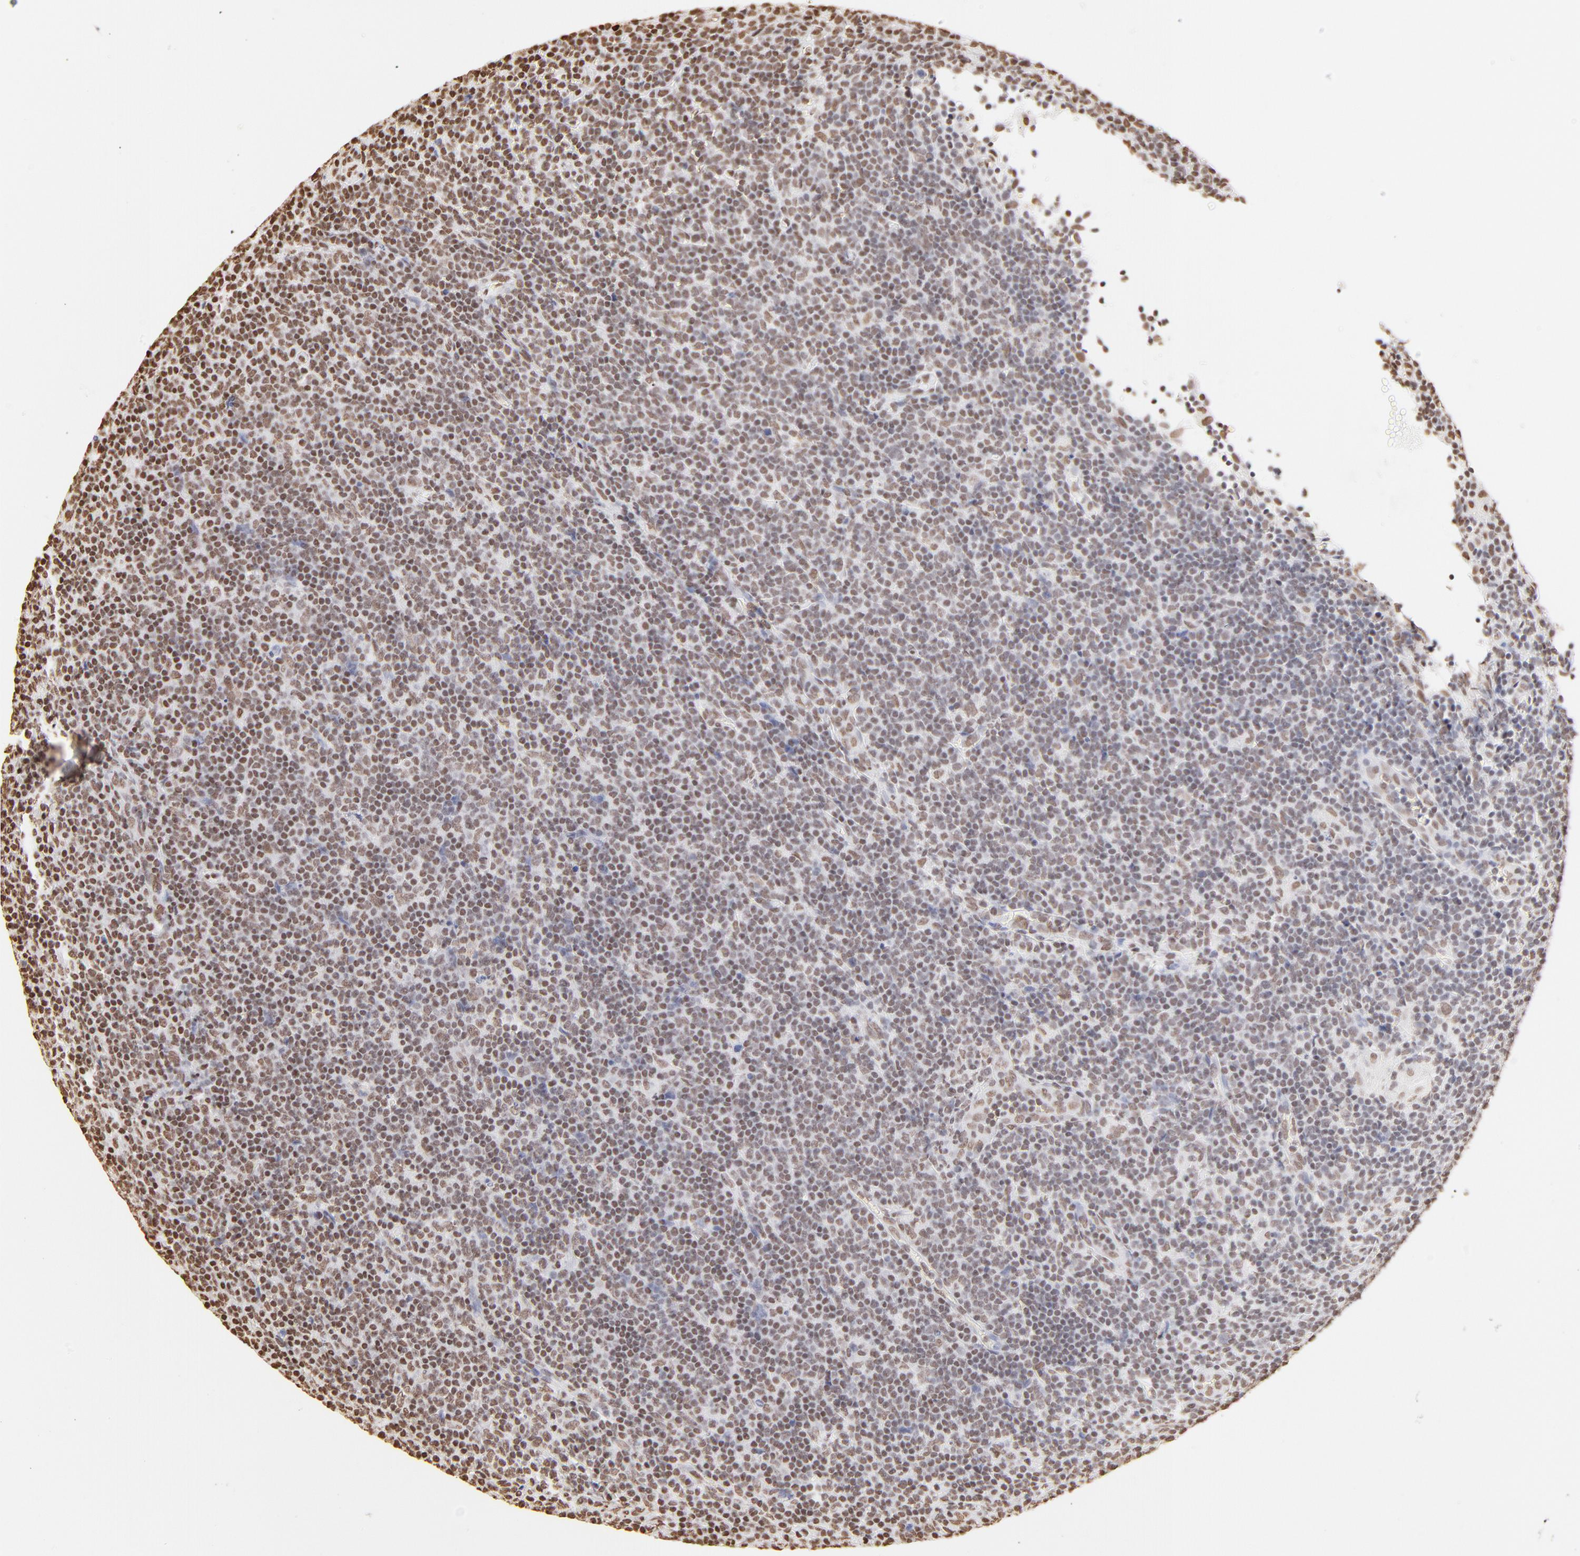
{"staining": {"intensity": "moderate", "quantity": "25%-75%", "location": "nuclear"}, "tissue": "lymphoma", "cell_type": "Tumor cells", "image_type": "cancer", "snomed": [{"axis": "morphology", "description": "Malignant lymphoma, non-Hodgkin's type, Low grade"}, {"axis": "topography", "description": "Lymph node"}], "caption": "Lymphoma stained for a protein (brown) demonstrates moderate nuclear positive positivity in approximately 25%-75% of tumor cells.", "gene": "ZNF540", "patient": {"sex": "male", "age": 70}}